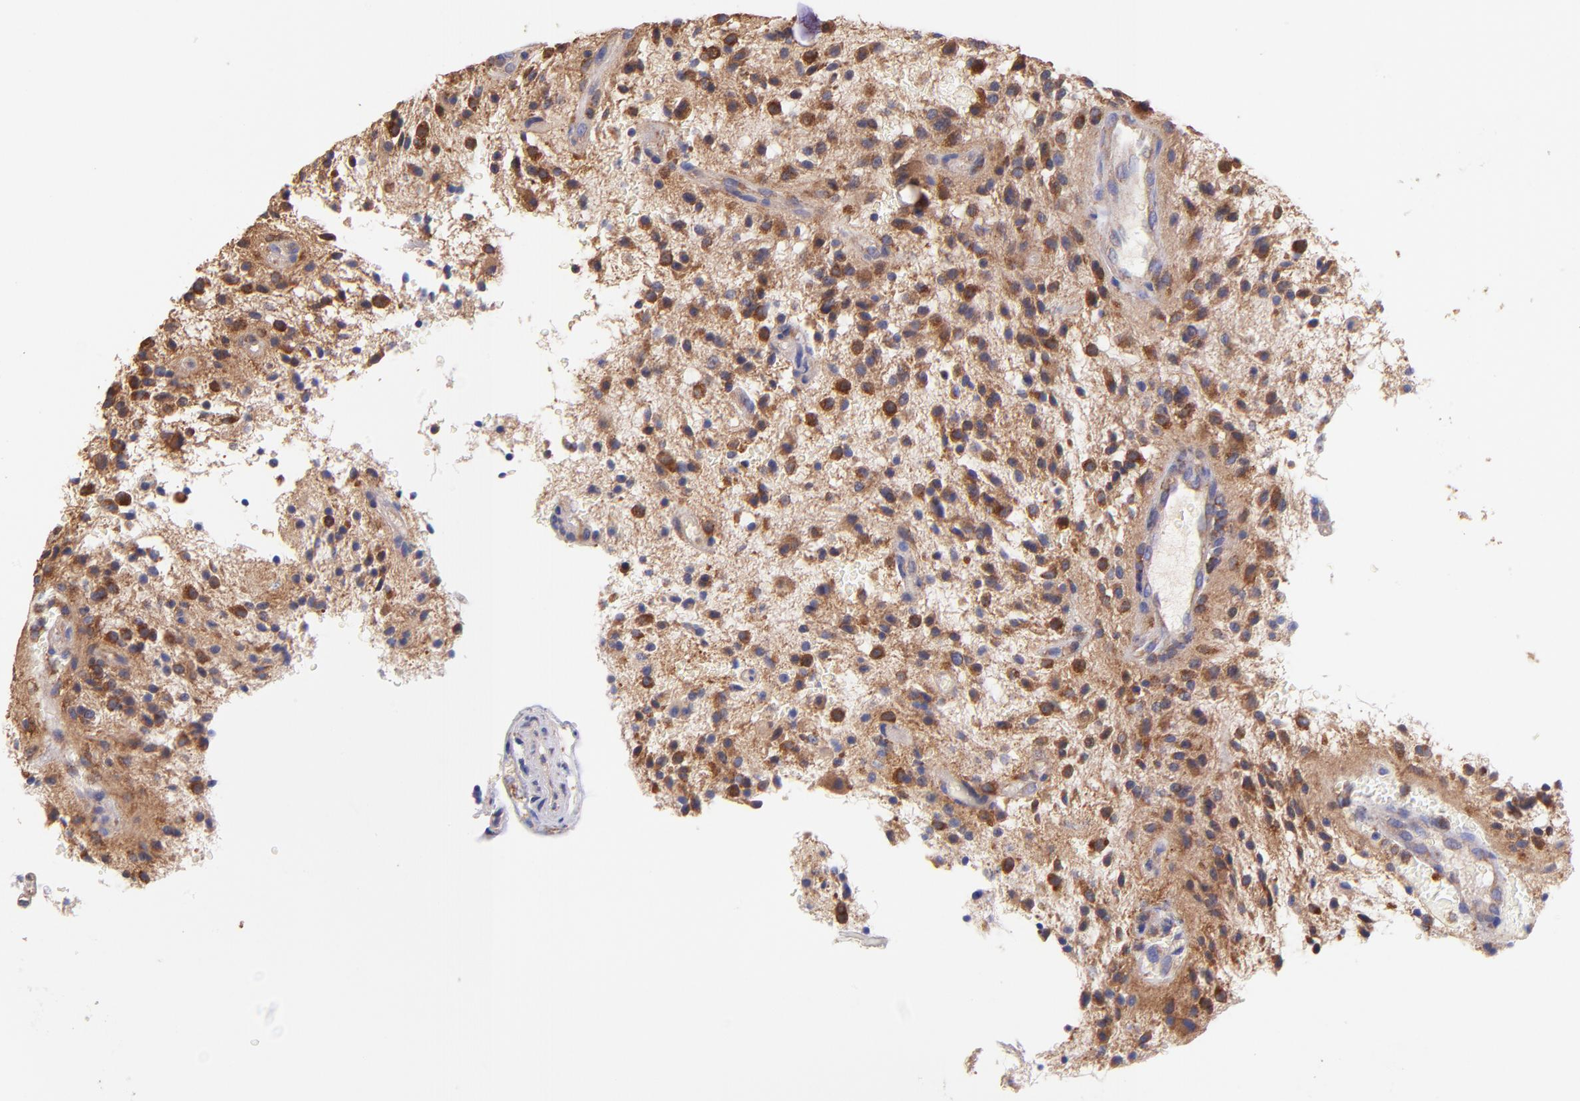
{"staining": {"intensity": "moderate", "quantity": ">75%", "location": "cytoplasmic/membranous"}, "tissue": "glioma", "cell_type": "Tumor cells", "image_type": "cancer", "snomed": [{"axis": "morphology", "description": "Glioma, malignant, NOS"}, {"axis": "topography", "description": "Cerebellum"}], "caption": "About >75% of tumor cells in glioma demonstrate moderate cytoplasmic/membranous protein positivity as visualized by brown immunohistochemical staining.", "gene": "PREX1", "patient": {"sex": "female", "age": 10}}